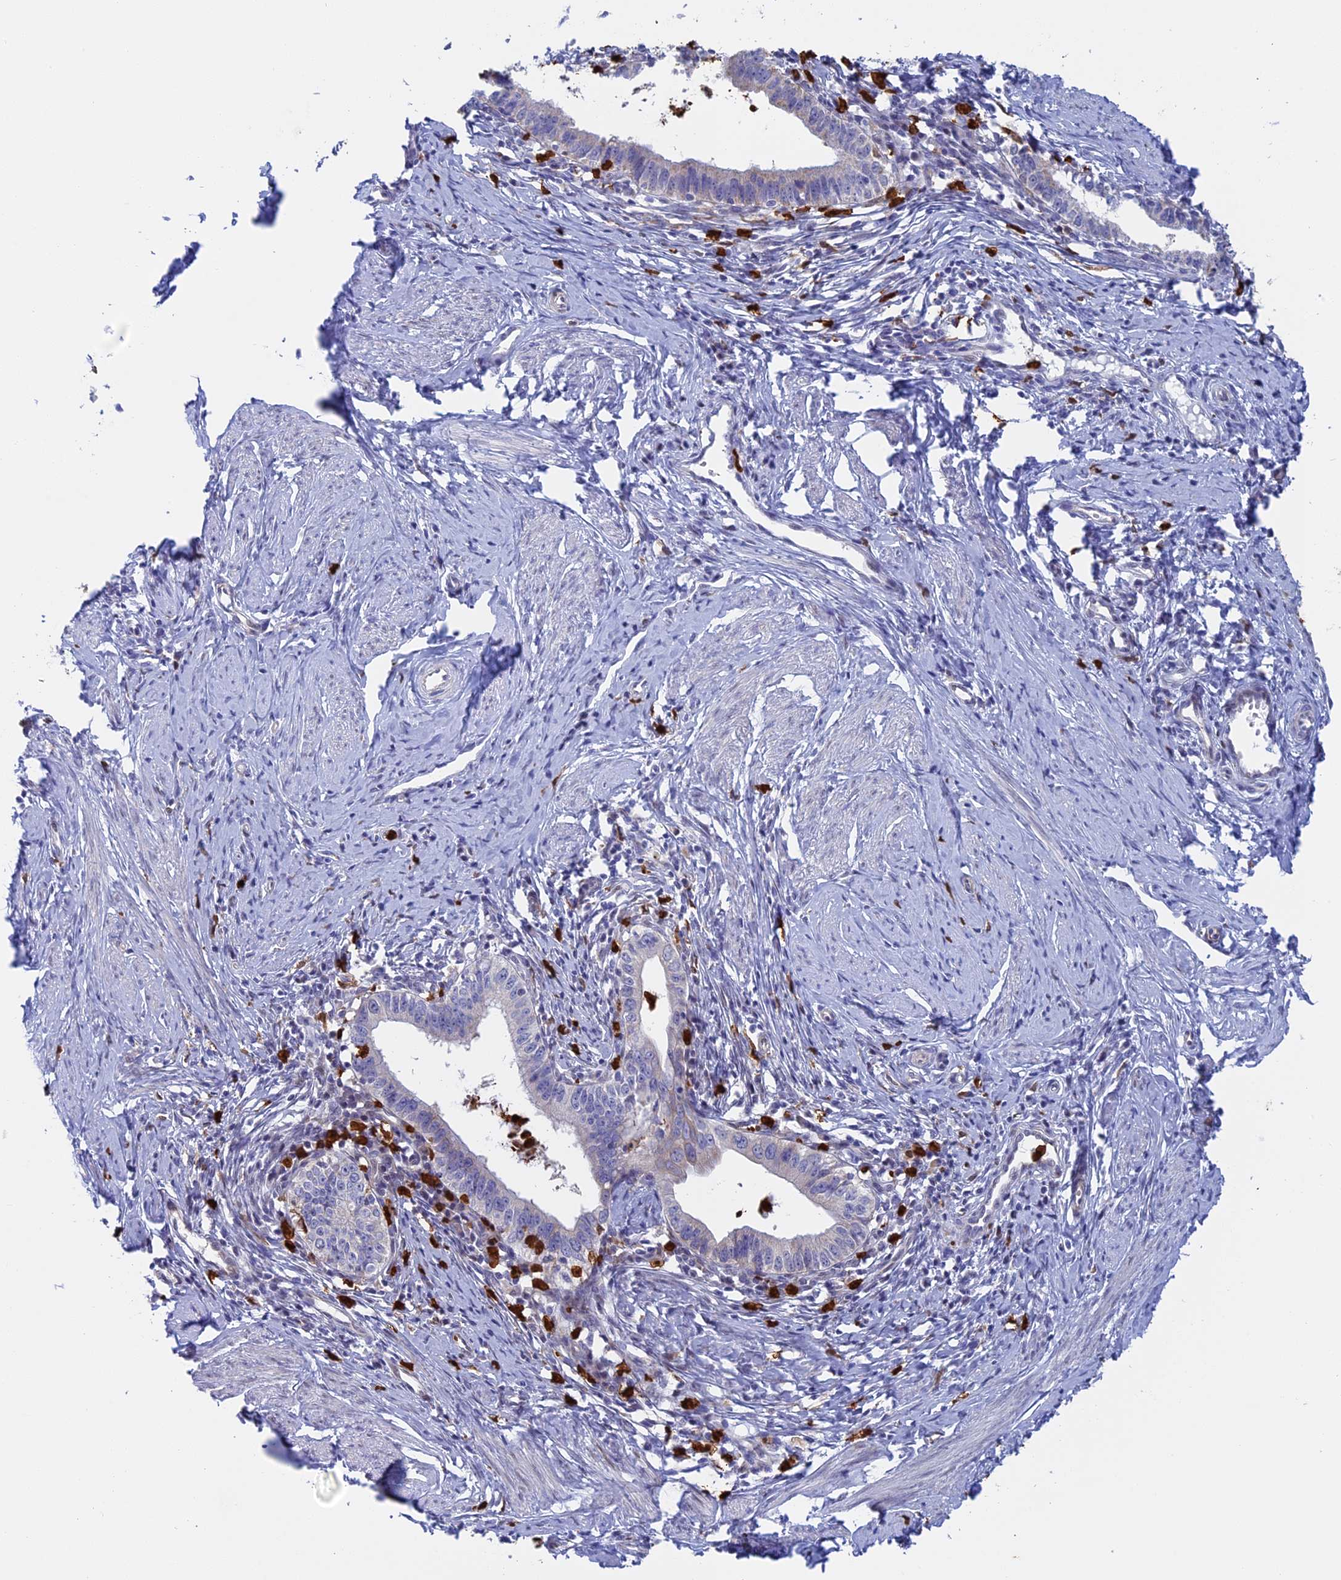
{"staining": {"intensity": "negative", "quantity": "none", "location": "none"}, "tissue": "cervical cancer", "cell_type": "Tumor cells", "image_type": "cancer", "snomed": [{"axis": "morphology", "description": "Adenocarcinoma, NOS"}, {"axis": "topography", "description": "Cervix"}], "caption": "Tumor cells are negative for protein expression in human cervical cancer (adenocarcinoma). (DAB (3,3'-diaminobenzidine) IHC with hematoxylin counter stain).", "gene": "SLC26A1", "patient": {"sex": "female", "age": 36}}